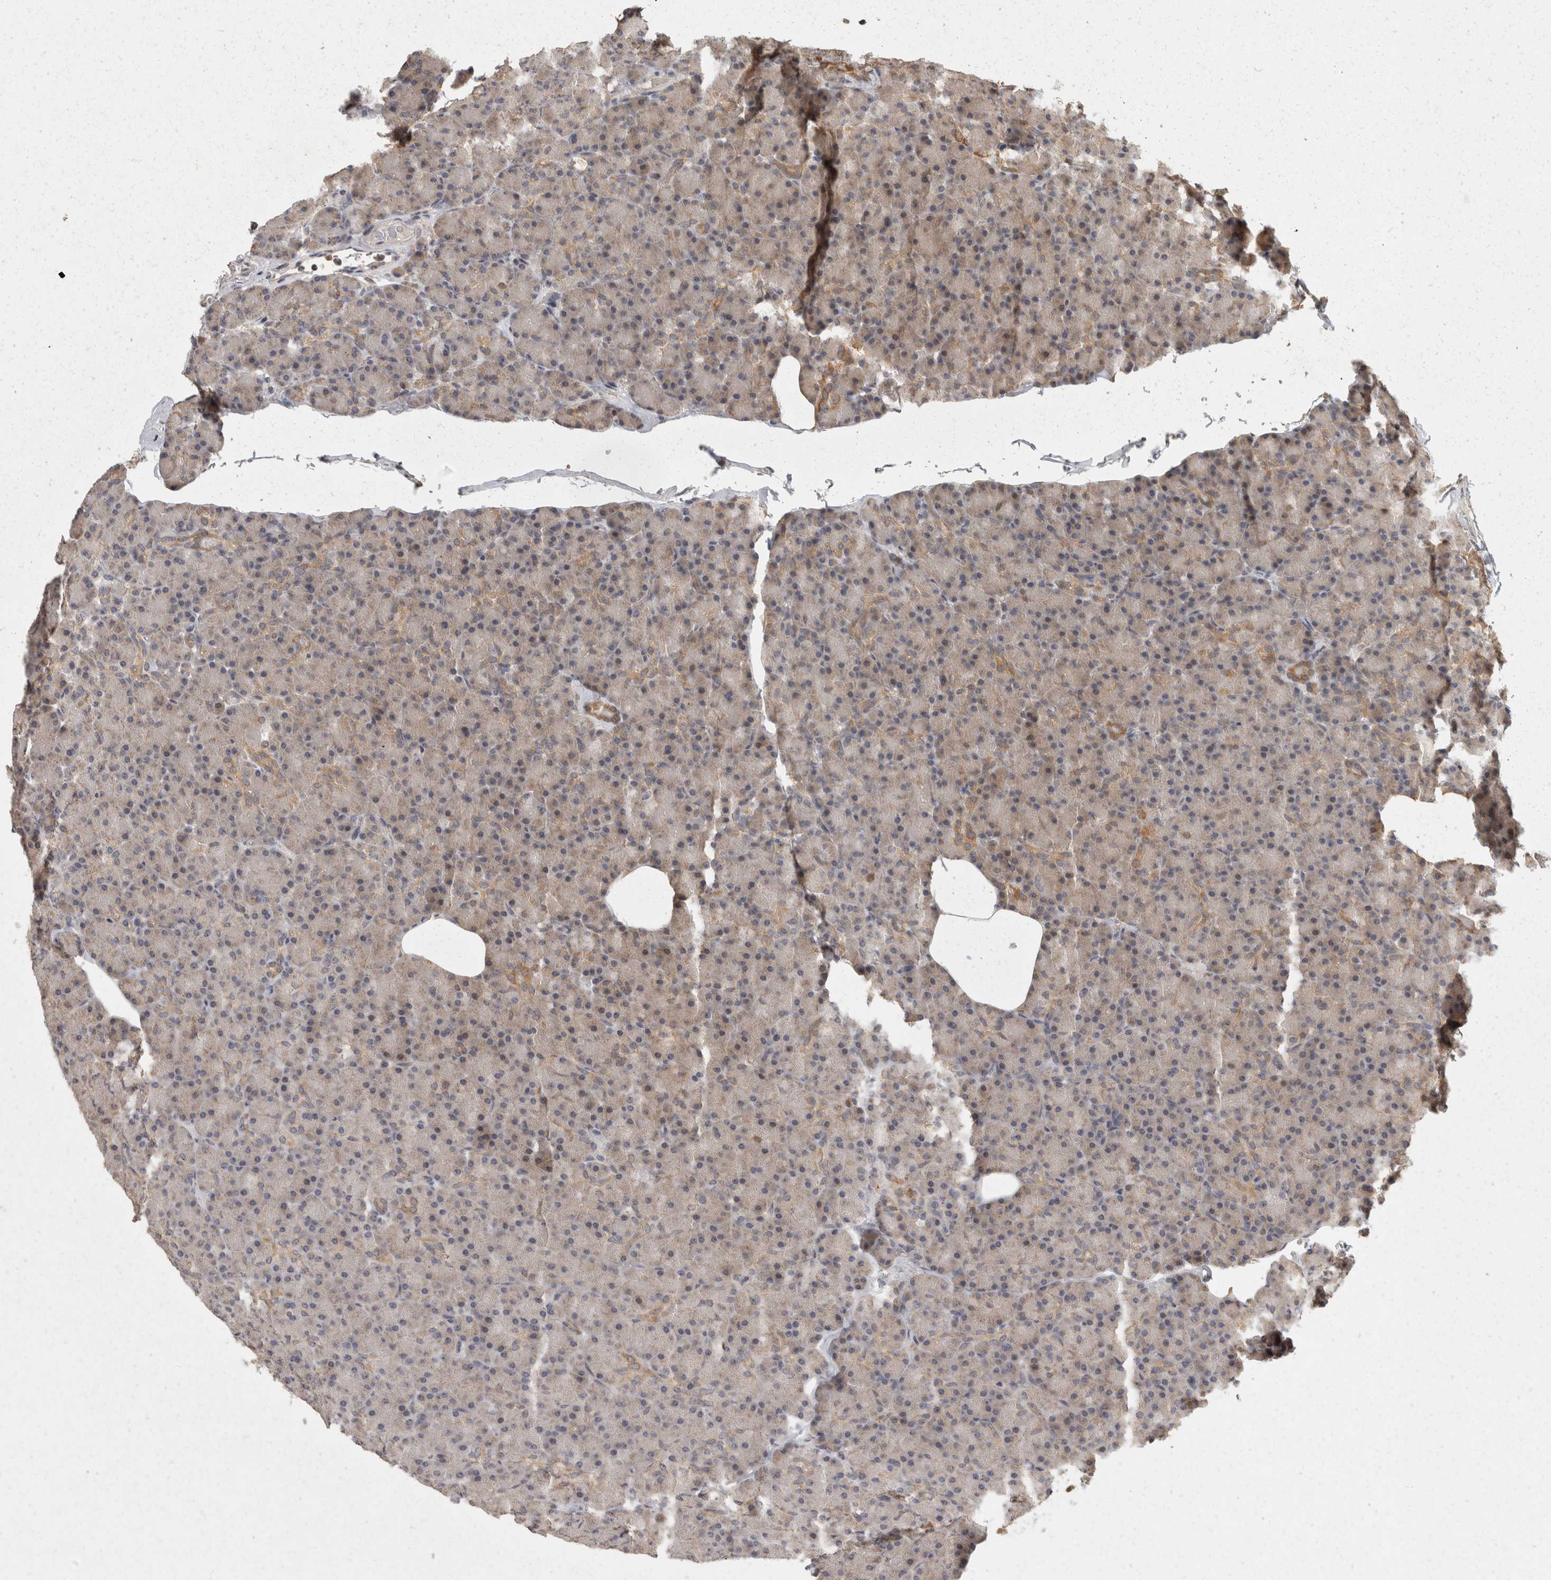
{"staining": {"intensity": "moderate", "quantity": "25%-75%", "location": "cytoplasmic/membranous"}, "tissue": "pancreas", "cell_type": "Exocrine glandular cells", "image_type": "normal", "snomed": [{"axis": "morphology", "description": "Normal tissue, NOS"}, {"axis": "topography", "description": "Pancreas"}], "caption": "High-power microscopy captured an immunohistochemistry photomicrograph of unremarkable pancreas, revealing moderate cytoplasmic/membranous staining in about 25%-75% of exocrine glandular cells.", "gene": "ACAT2", "patient": {"sex": "female", "age": 43}}